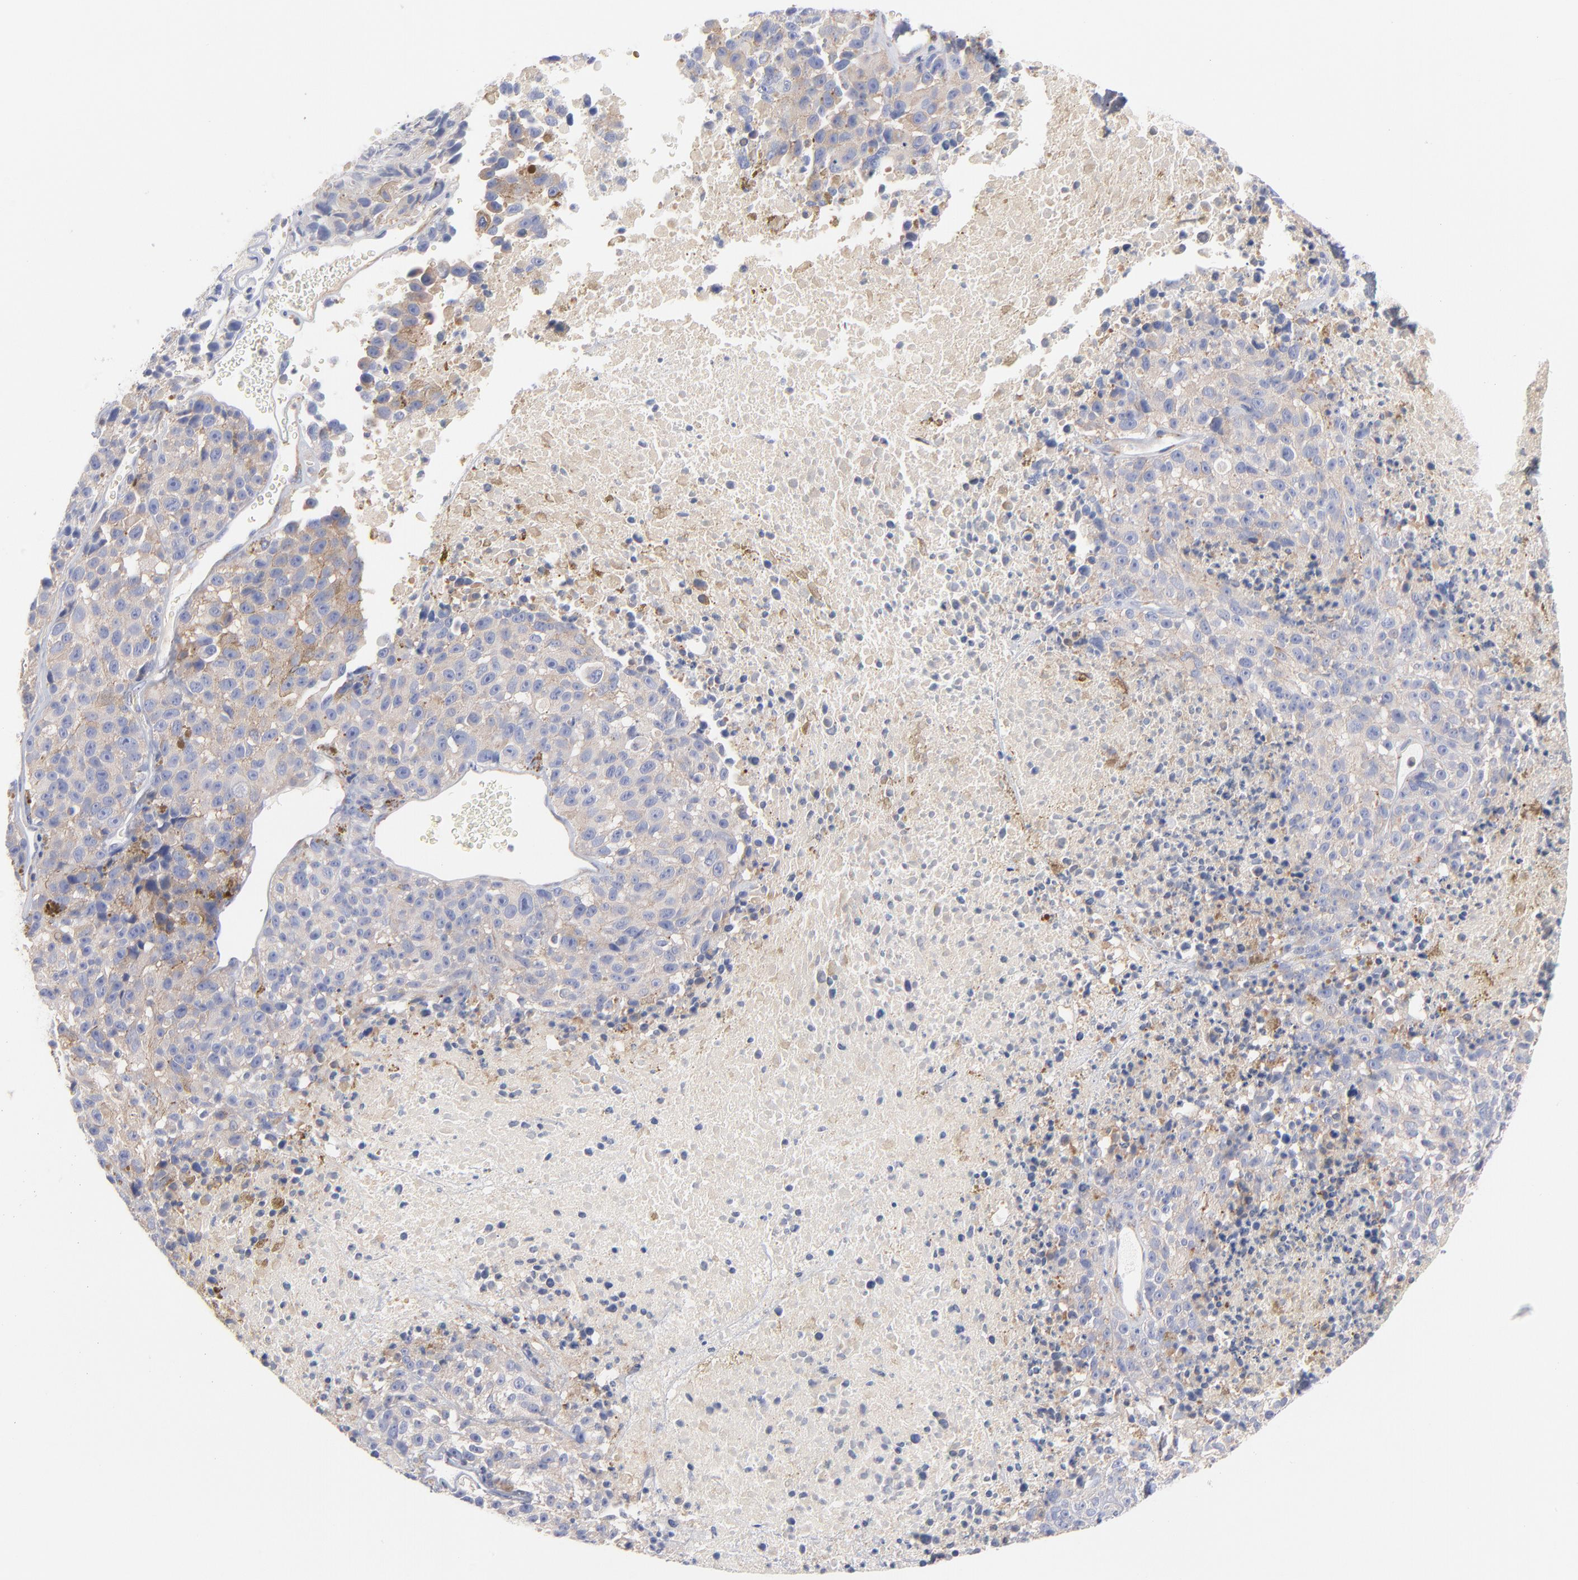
{"staining": {"intensity": "weak", "quantity": "25%-75%", "location": "cytoplasmic/membranous"}, "tissue": "melanoma", "cell_type": "Tumor cells", "image_type": "cancer", "snomed": [{"axis": "morphology", "description": "Malignant melanoma, Metastatic site"}, {"axis": "topography", "description": "Cerebral cortex"}], "caption": "Tumor cells demonstrate low levels of weak cytoplasmic/membranous expression in about 25%-75% of cells in human malignant melanoma (metastatic site).", "gene": "SEPTIN6", "patient": {"sex": "female", "age": 52}}